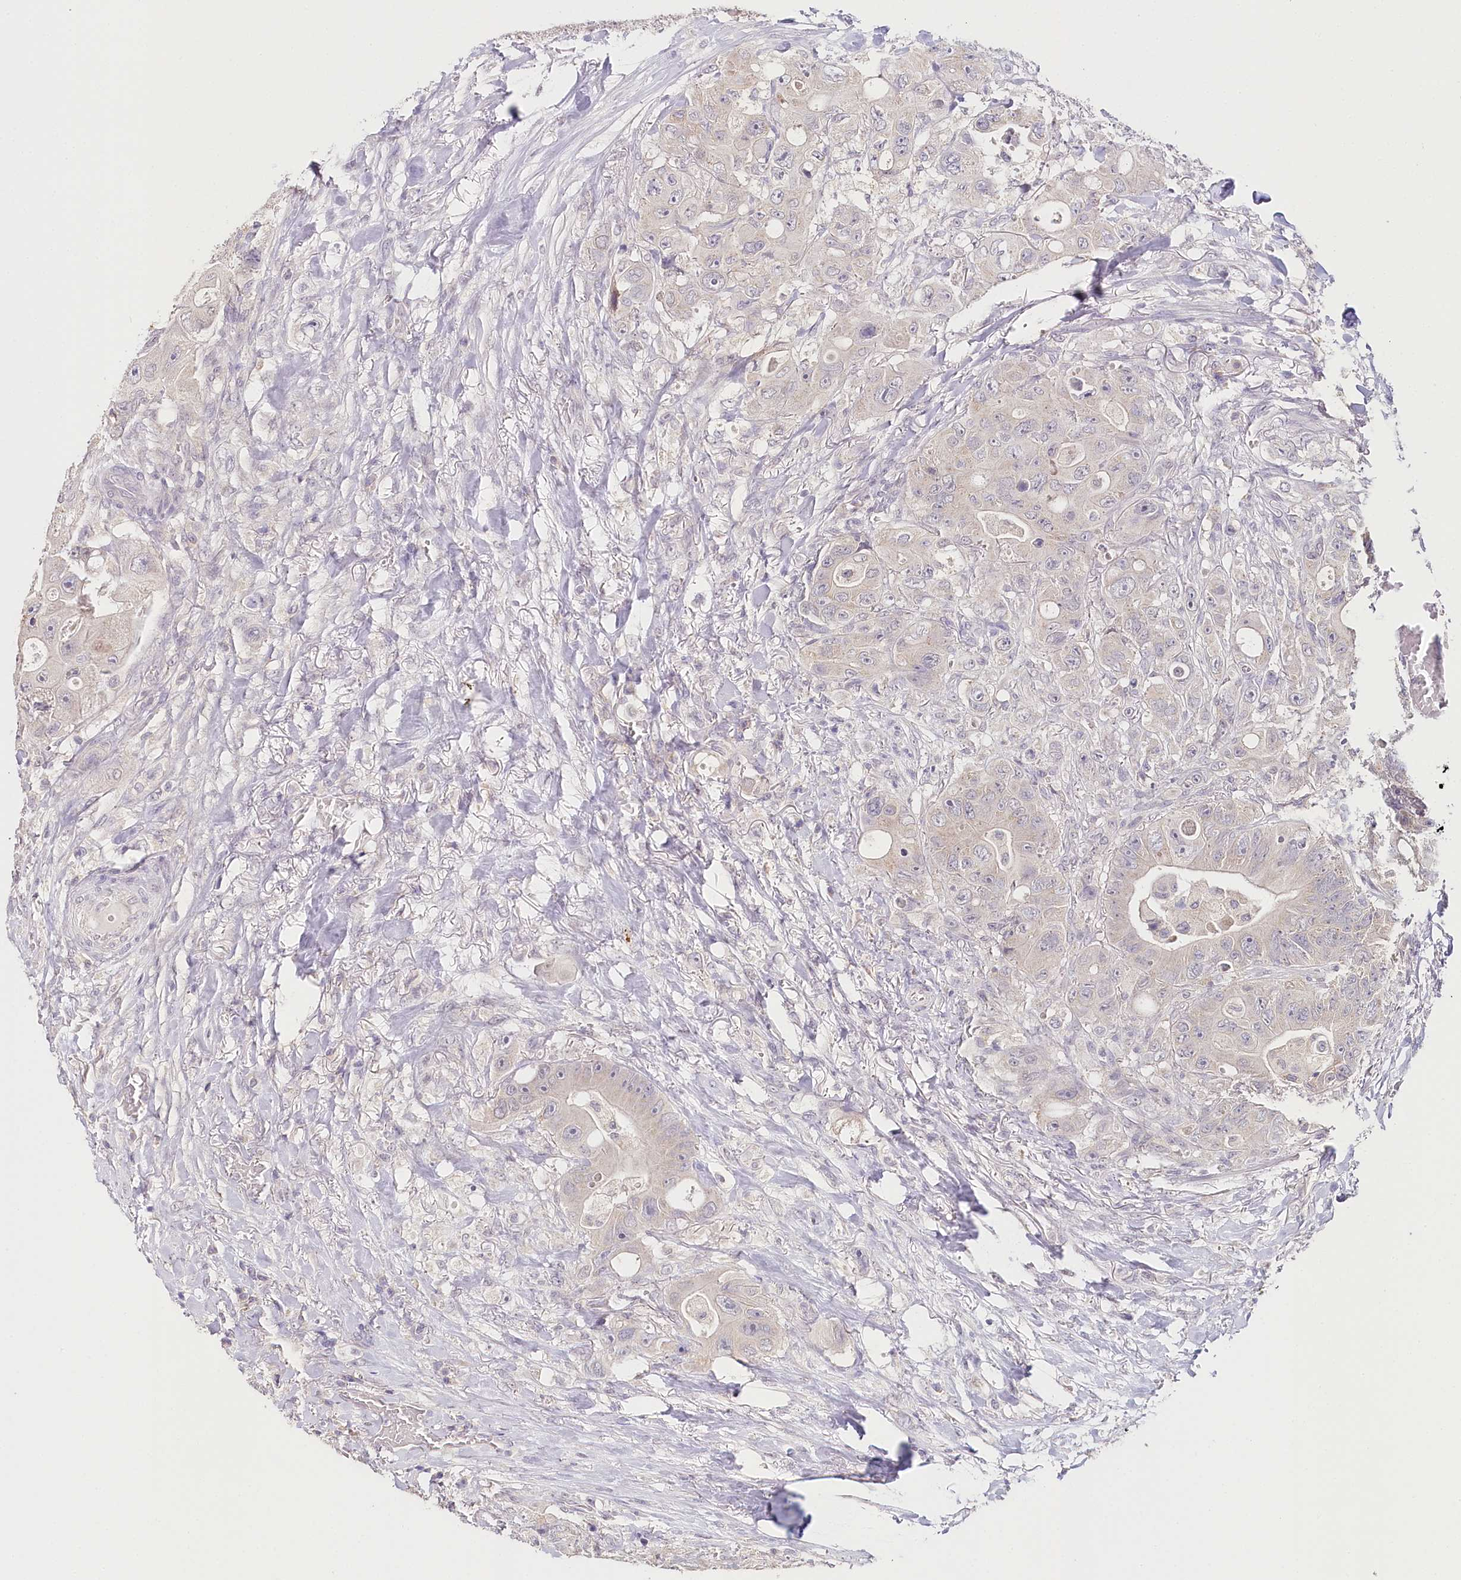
{"staining": {"intensity": "negative", "quantity": "none", "location": "none"}, "tissue": "colorectal cancer", "cell_type": "Tumor cells", "image_type": "cancer", "snomed": [{"axis": "morphology", "description": "Adenocarcinoma, NOS"}, {"axis": "topography", "description": "Colon"}], "caption": "Tumor cells are negative for brown protein staining in colorectal cancer.", "gene": "TP53", "patient": {"sex": "female", "age": 46}}